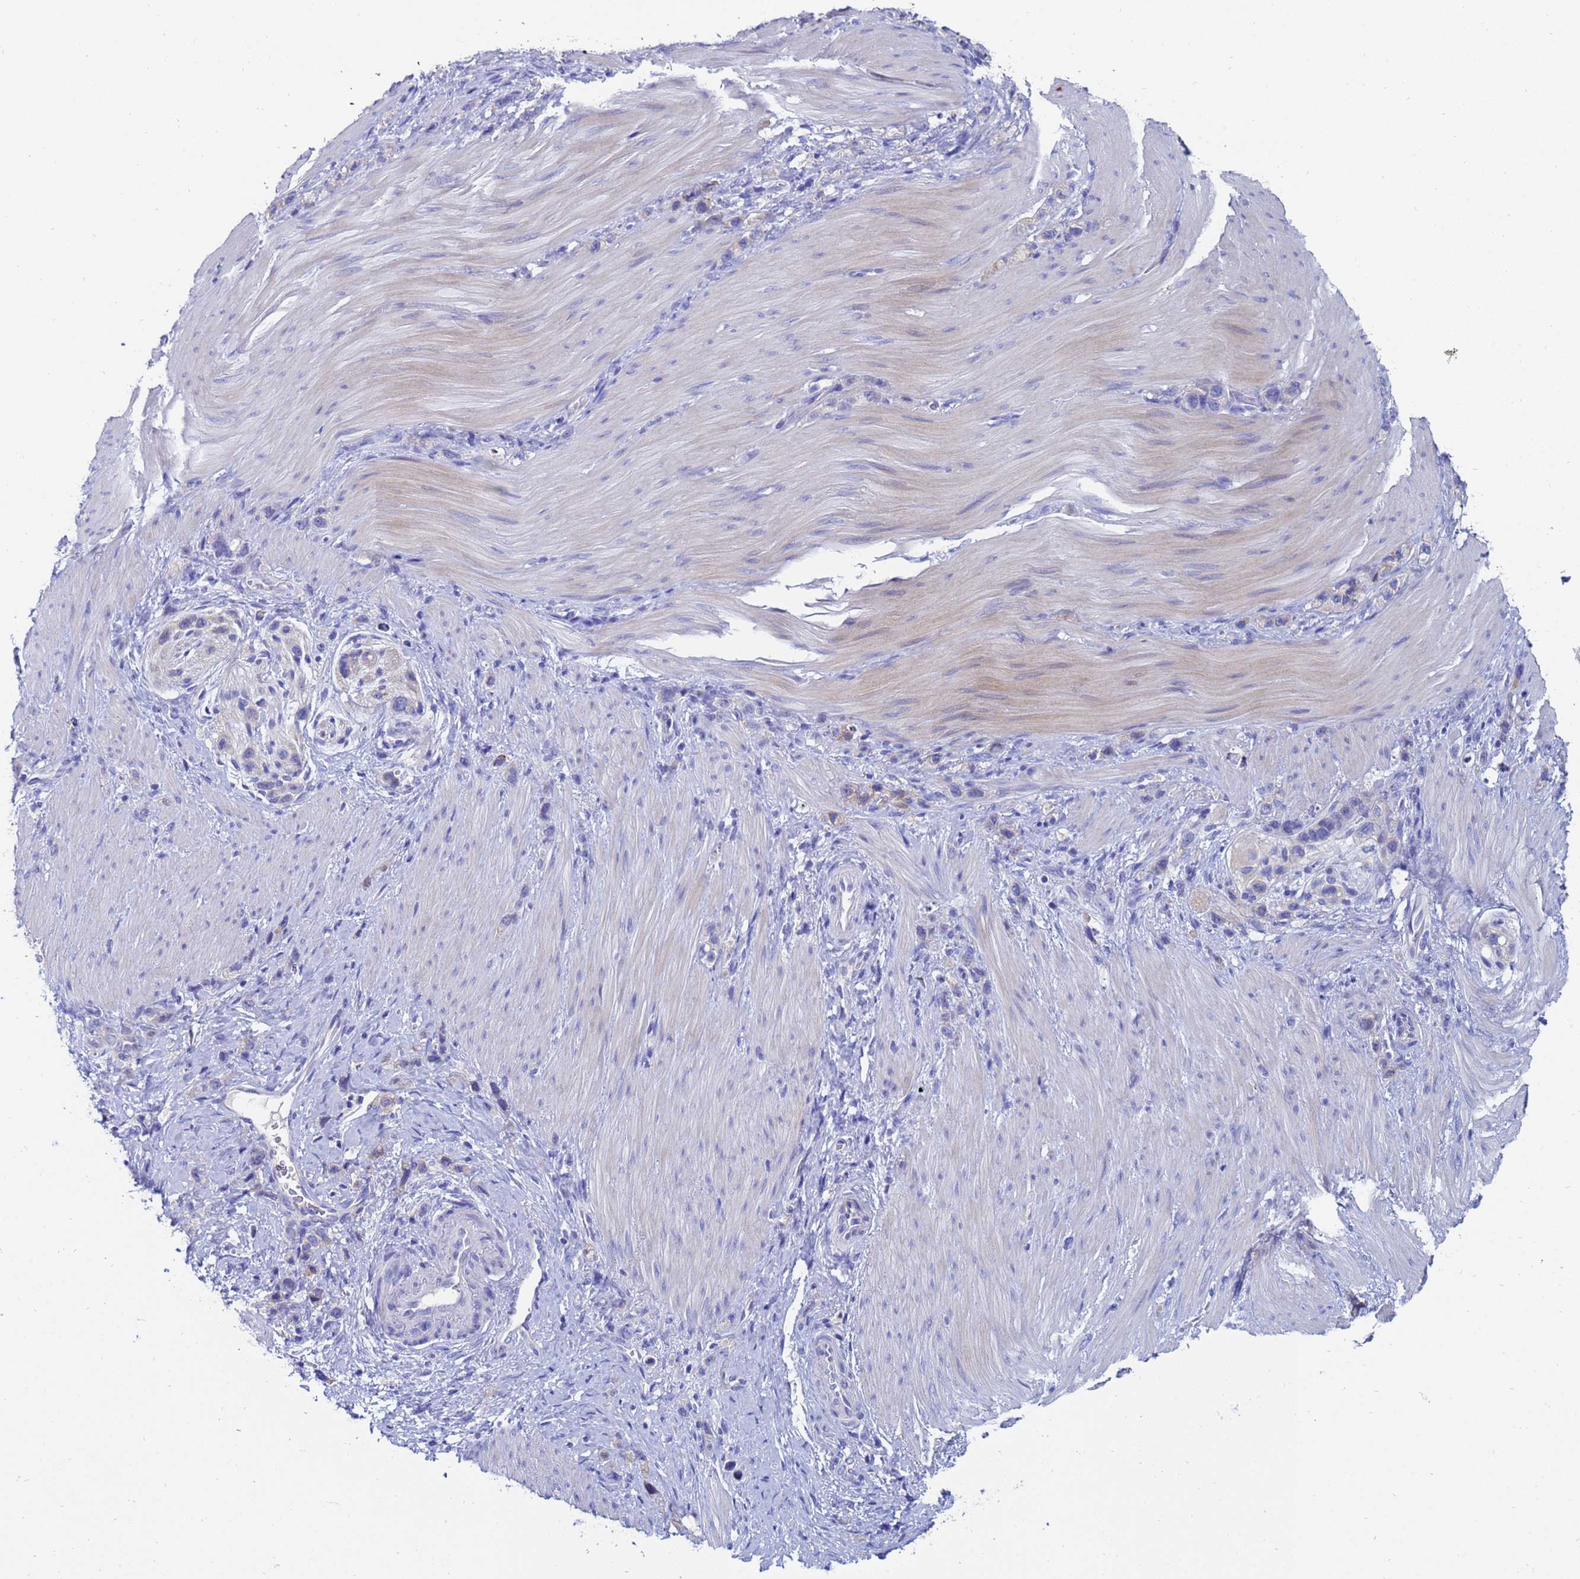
{"staining": {"intensity": "negative", "quantity": "none", "location": "none"}, "tissue": "stomach cancer", "cell_type": "Tumor cells", "image_type": "cancer", "snomed": [{"axis": "morphology", "description": "Adenocarcinoma, NOS"}, {"axis": "topography", "description": "Stomach"}], "caption": "IHC micrograph of stomach cancer (adenocarcinoma) stained for a protein (brown), which displays no positivity in tumor cells.", "gene": "UBE2O", "patient": {"sex": "female", "age": 65}}